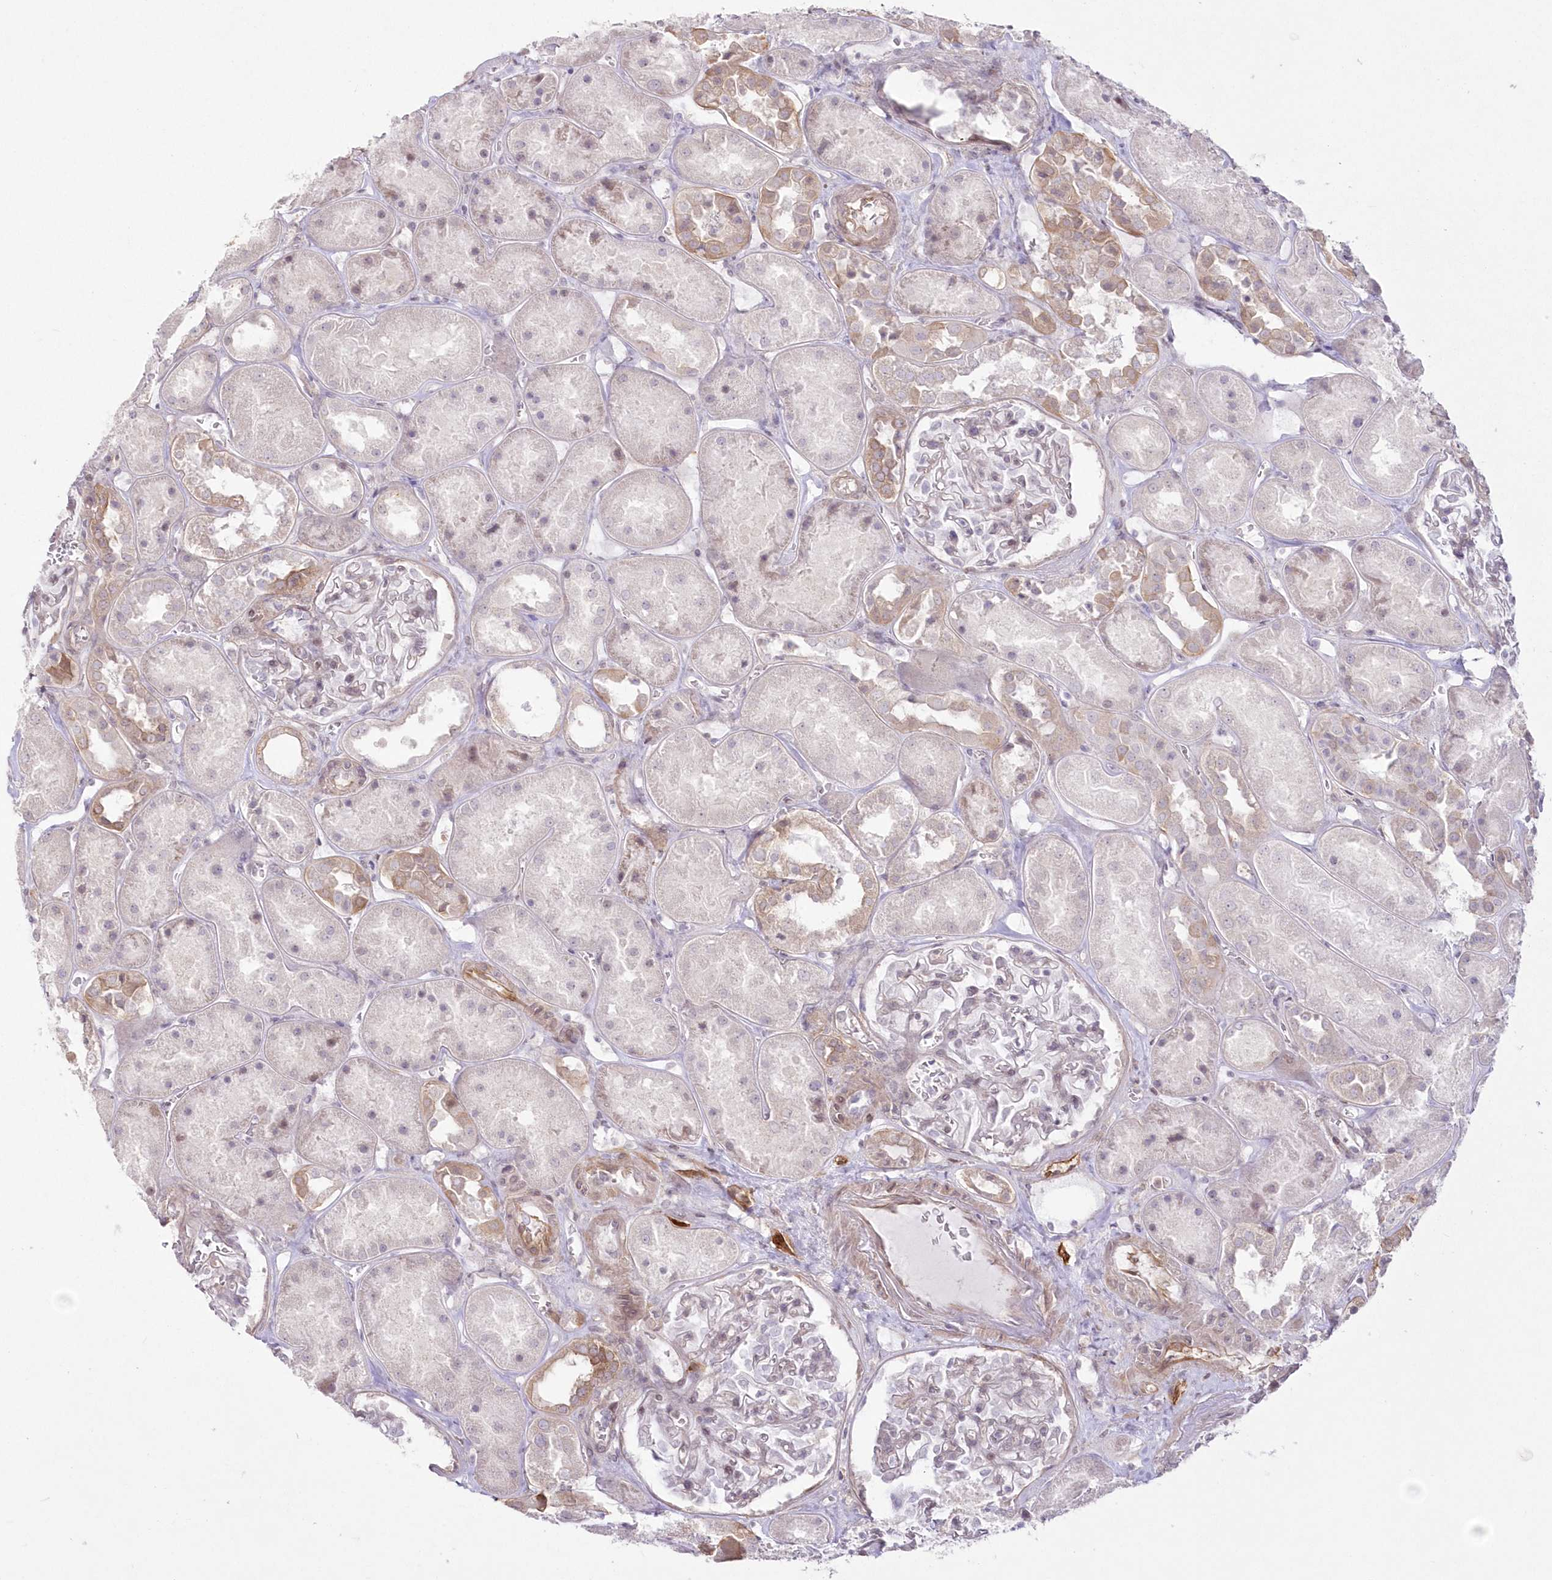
{"staining": {"intensity": "weak", "quantity": "<25%", "location": "cytoplasmic/membranous,nuclear"}, "tissue": "kidney", "cell_type": "Cells in glomeruli", "image_type": "normal", "snomed": [{"axis": "morphology", "description": "Normal tissue, NOS"}, {"axis": "topography", "description": "Kidney"}], "caption": "Immunohistochemistry (IHC) image of normal kidney: kidney stained with DAB (3,3'-diaminobenzidine) exhibits no significant protein staining in cells in glomeruli.", "gene": "SH3PXD2B", "patient": {"sex": "male", "age": 70}}